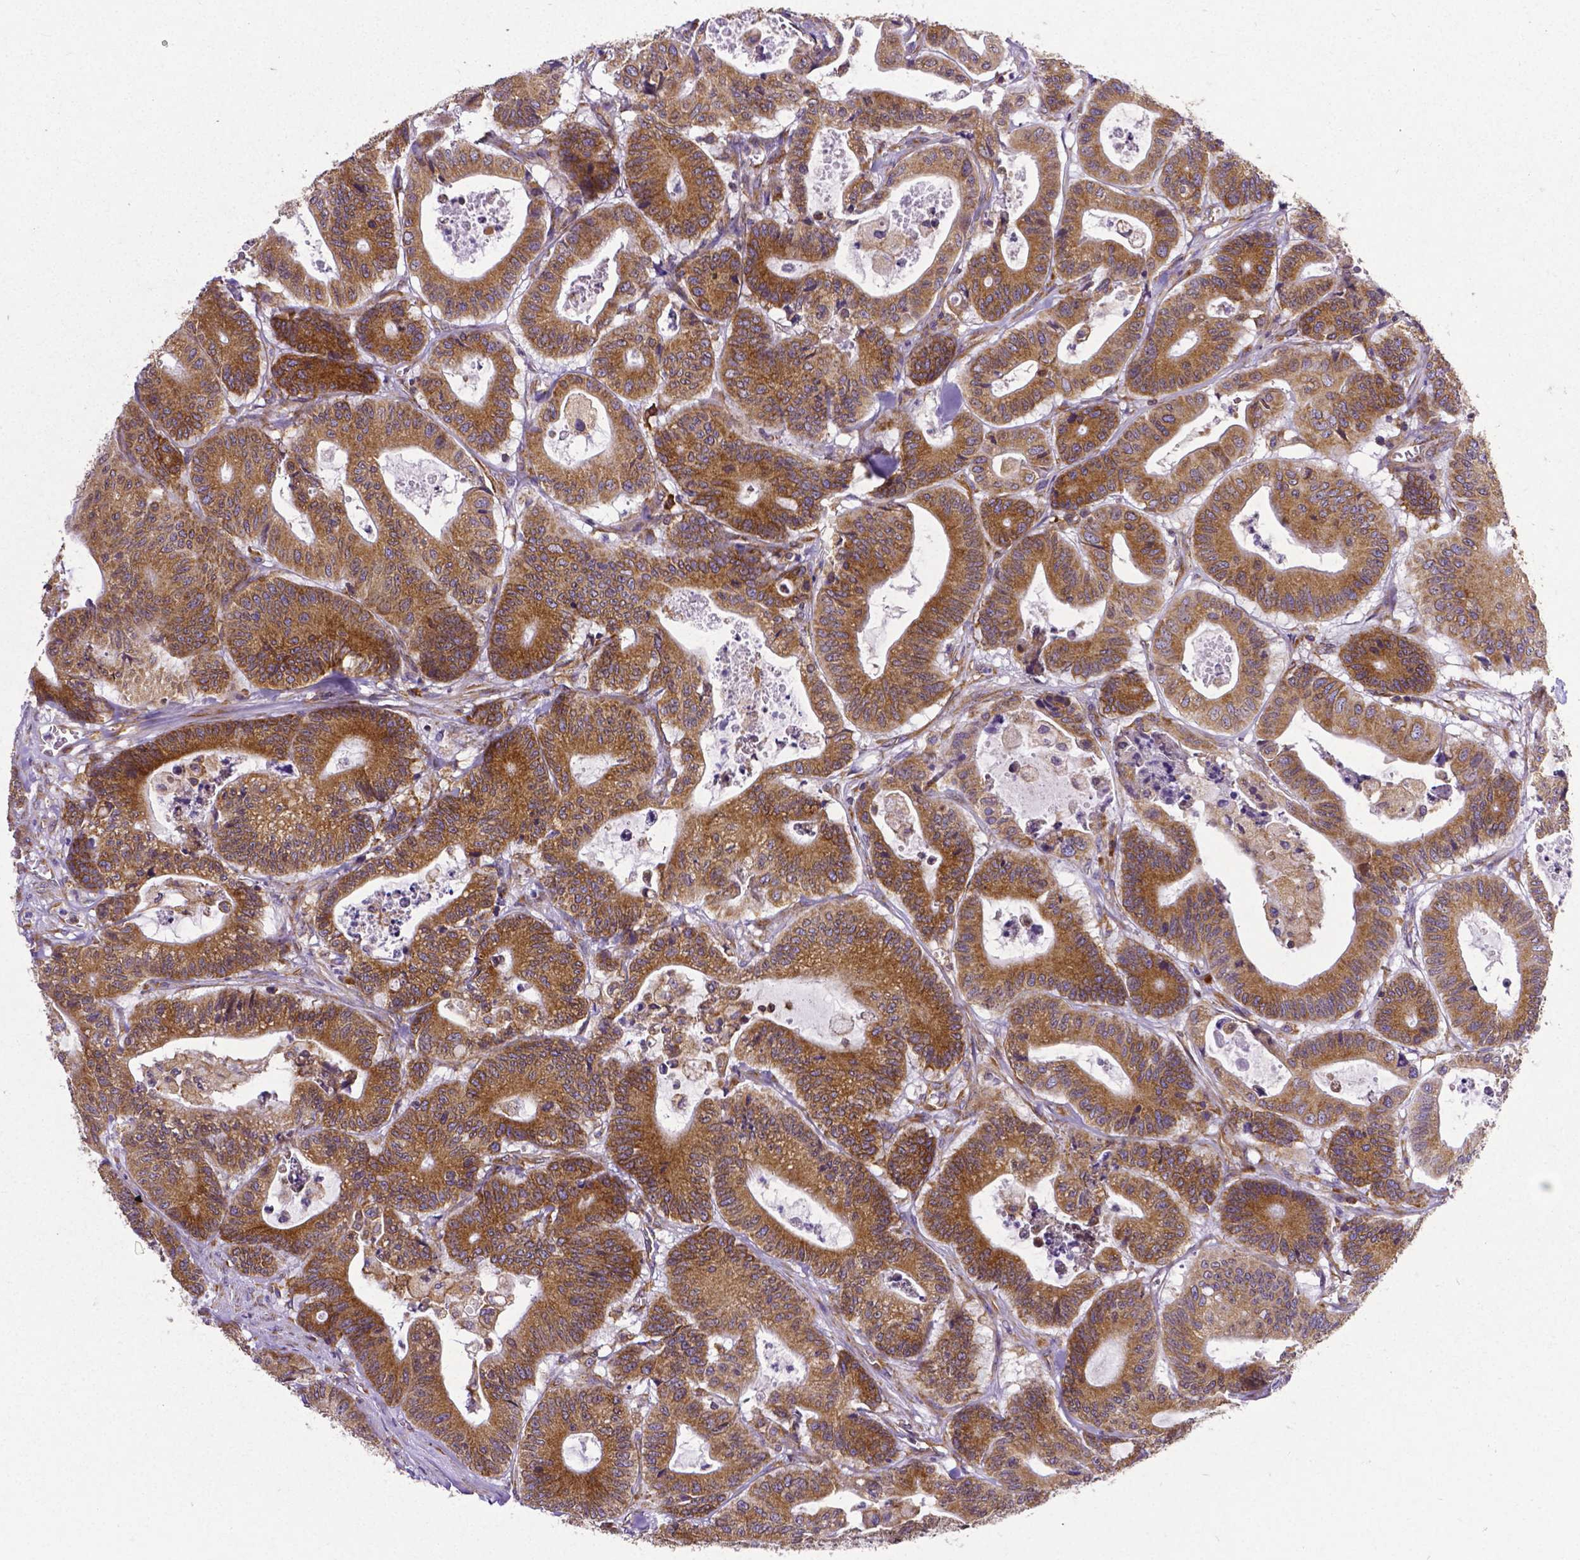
{"staining": {"intensity": "strong", "quantity": ">75%", "location": "cytoplasmic/membranous"}, "tissue": "colorectal cancer", "cell_type": "Tumor cells", "image_type": "cancer", "snomed": [{"axis": "morphology", "description": "Adenocarcinoma, NOS"}, {"axis": "topography", "description": "Colon"}], "caption": "This is a micrograph of immunohistochemistry staining of colorectal adenocarcinoma, which shows strong positivity in the cytoplasmic/membranous of tumor cells.", "gene": "MTDH", "patient": {"sex": "female", "age": 84}}